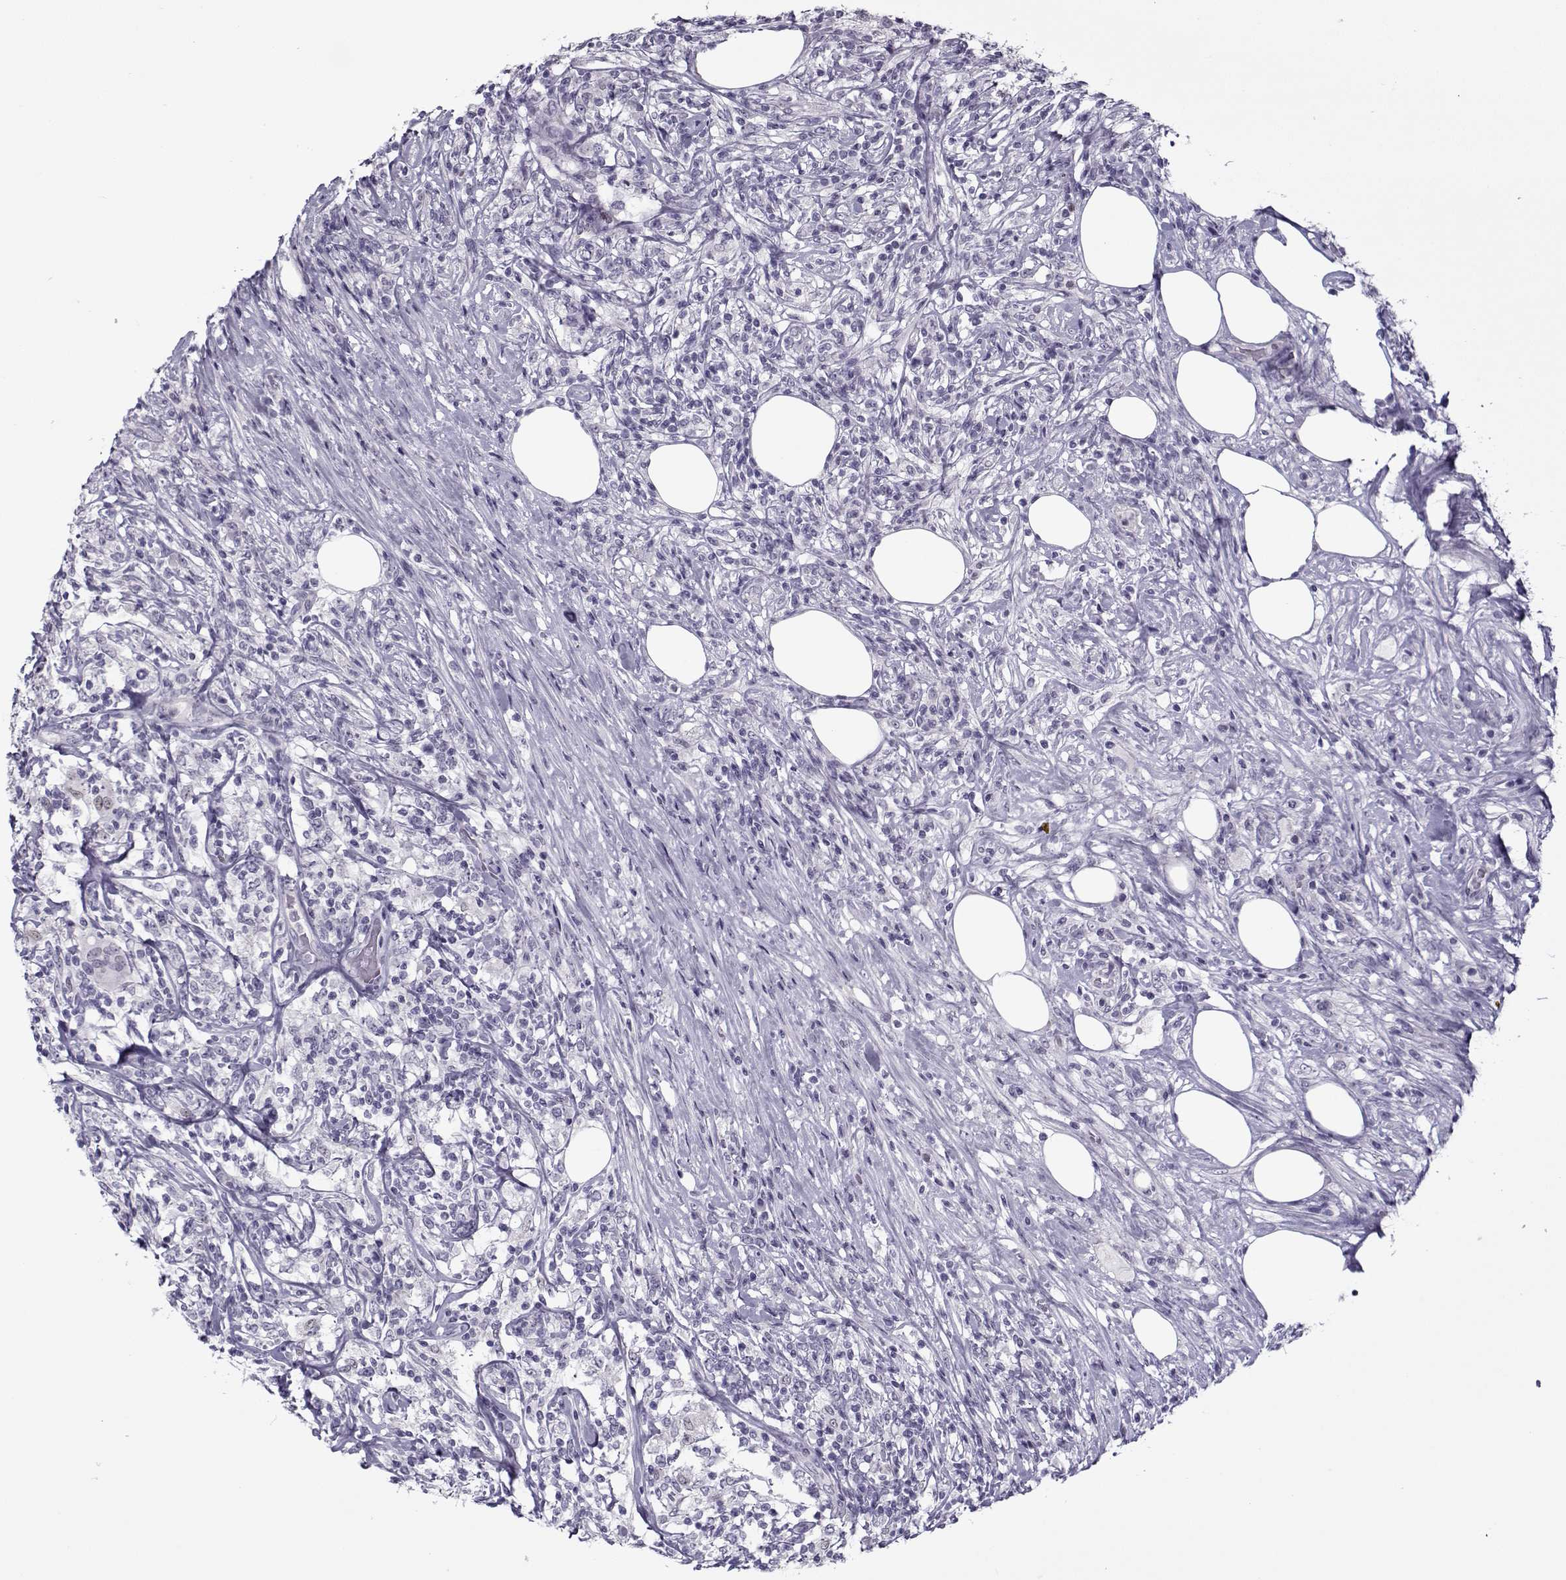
{"staining": {"intensity": "negative", "quantity": "none", "location": "none"}, "tissue": "lymphoma", "cell_type": "Tumor cells", "image_type": "cancer", "snomed": [{"axis": "morphology", "description": "Malignant lymphoma, non-Hodgkin's type, High grade"}, {"axis": "topography", "description": "Lymph node"}], "caption": "This is an IHC image of human high-grade malignant lymphoma, non-Hodgkin's type. There is no staining in tumor cells.", "gene": "CIBAR1", "patient": {"sex": "female", "age": 84}}